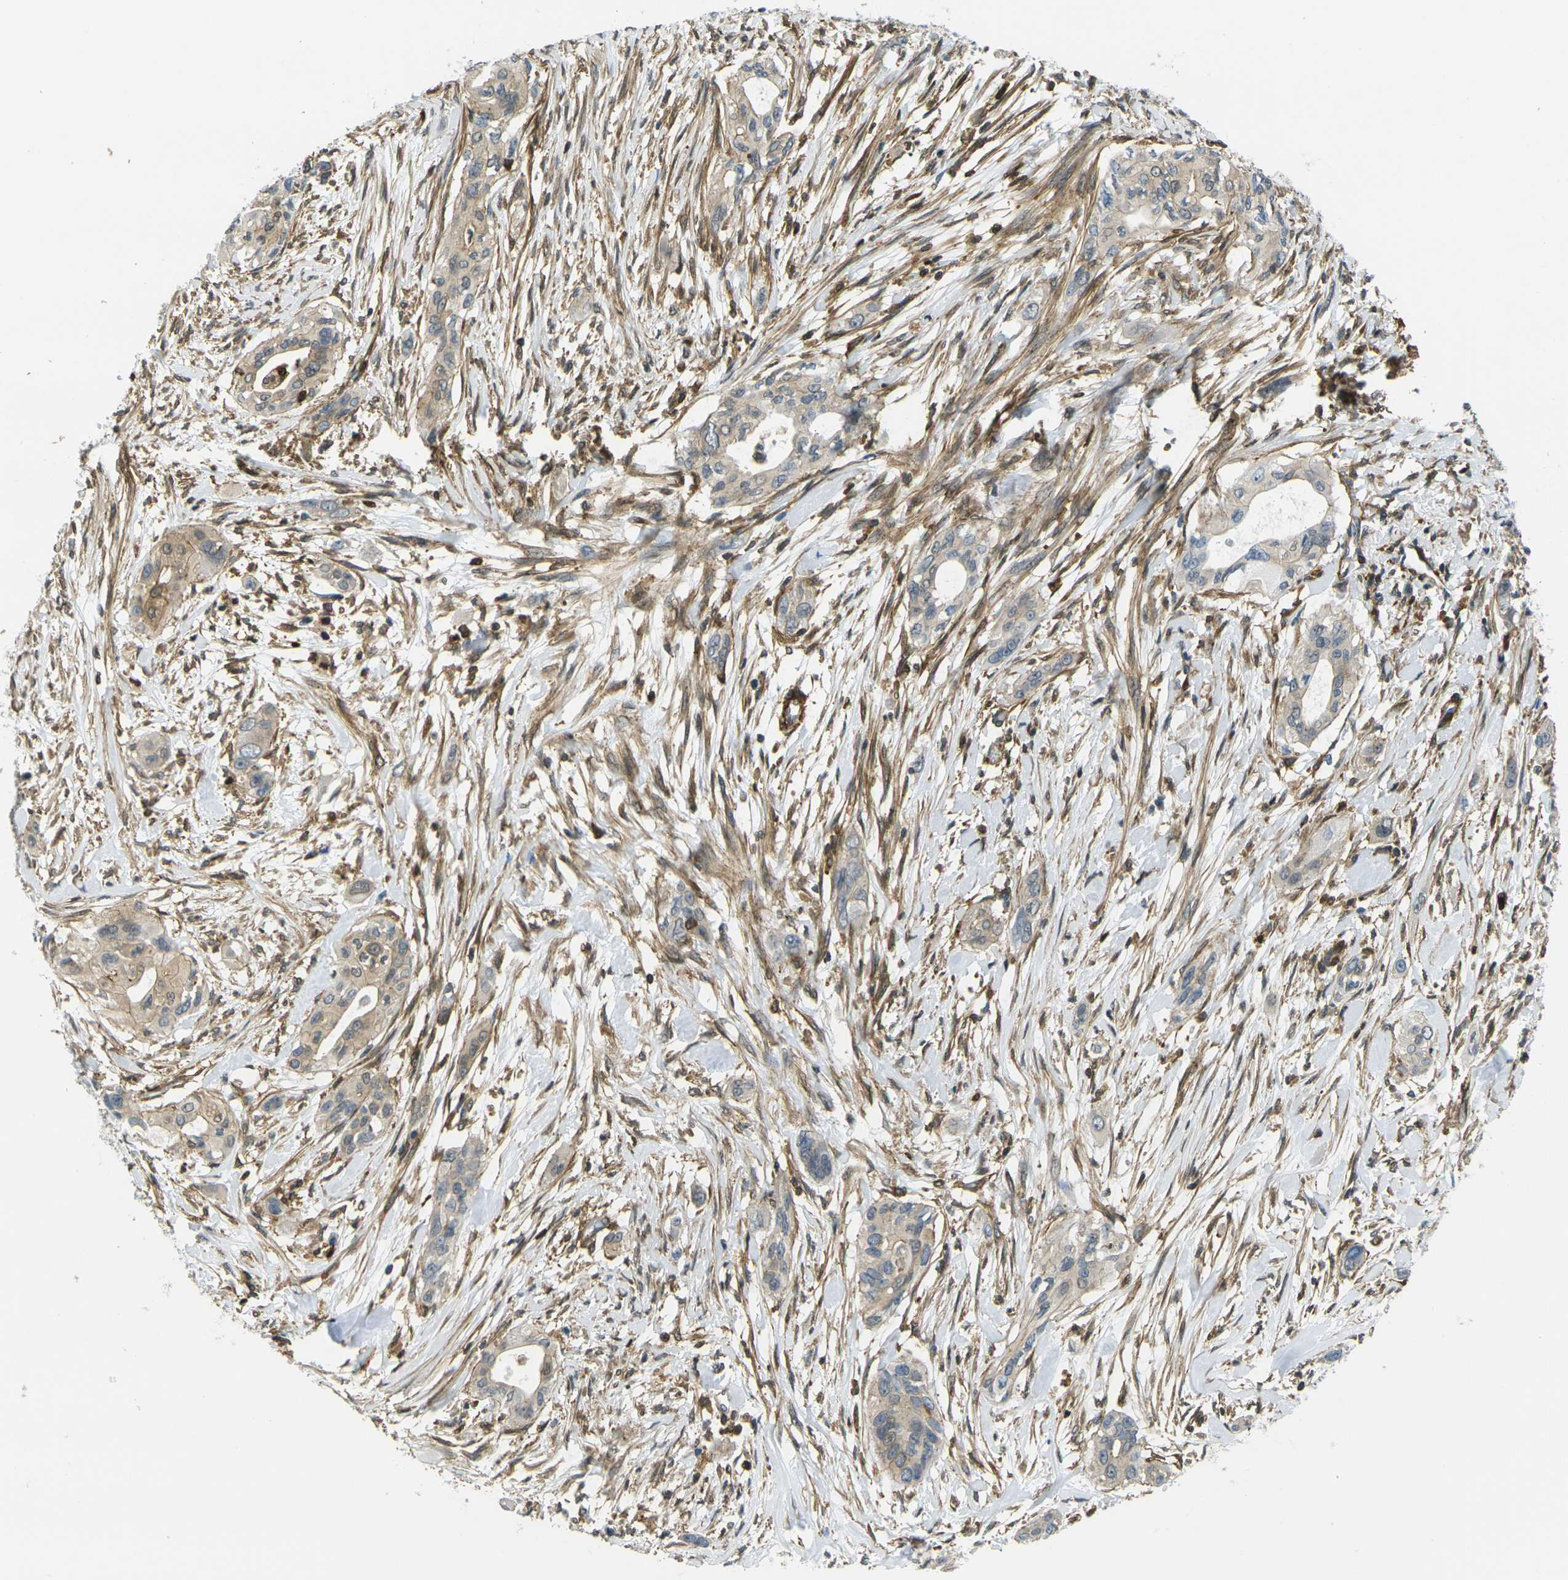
{"staining": {"intensity": "weak", "quantity": ">75%", "location": "cytoplasmic/membranous"}, "tissue": "pancreatic cancer", "cell_type": "Tumor cells", "image_type": "cancer", "snomed": [{"axis": "morphology", "description": "Adenocarcinoma, NOS"}, {"axis": "topography", "description": "Pancreas"}], "caption": "Weak cytoplasmic/membranous expression for a protein is identified in approximately >75% of tumor cells of pancreatic cancer (adenocarcinoma) using immunohistochemistry.", "gene": "LASP1", "patient": {"sex": "female", "age": 60}}